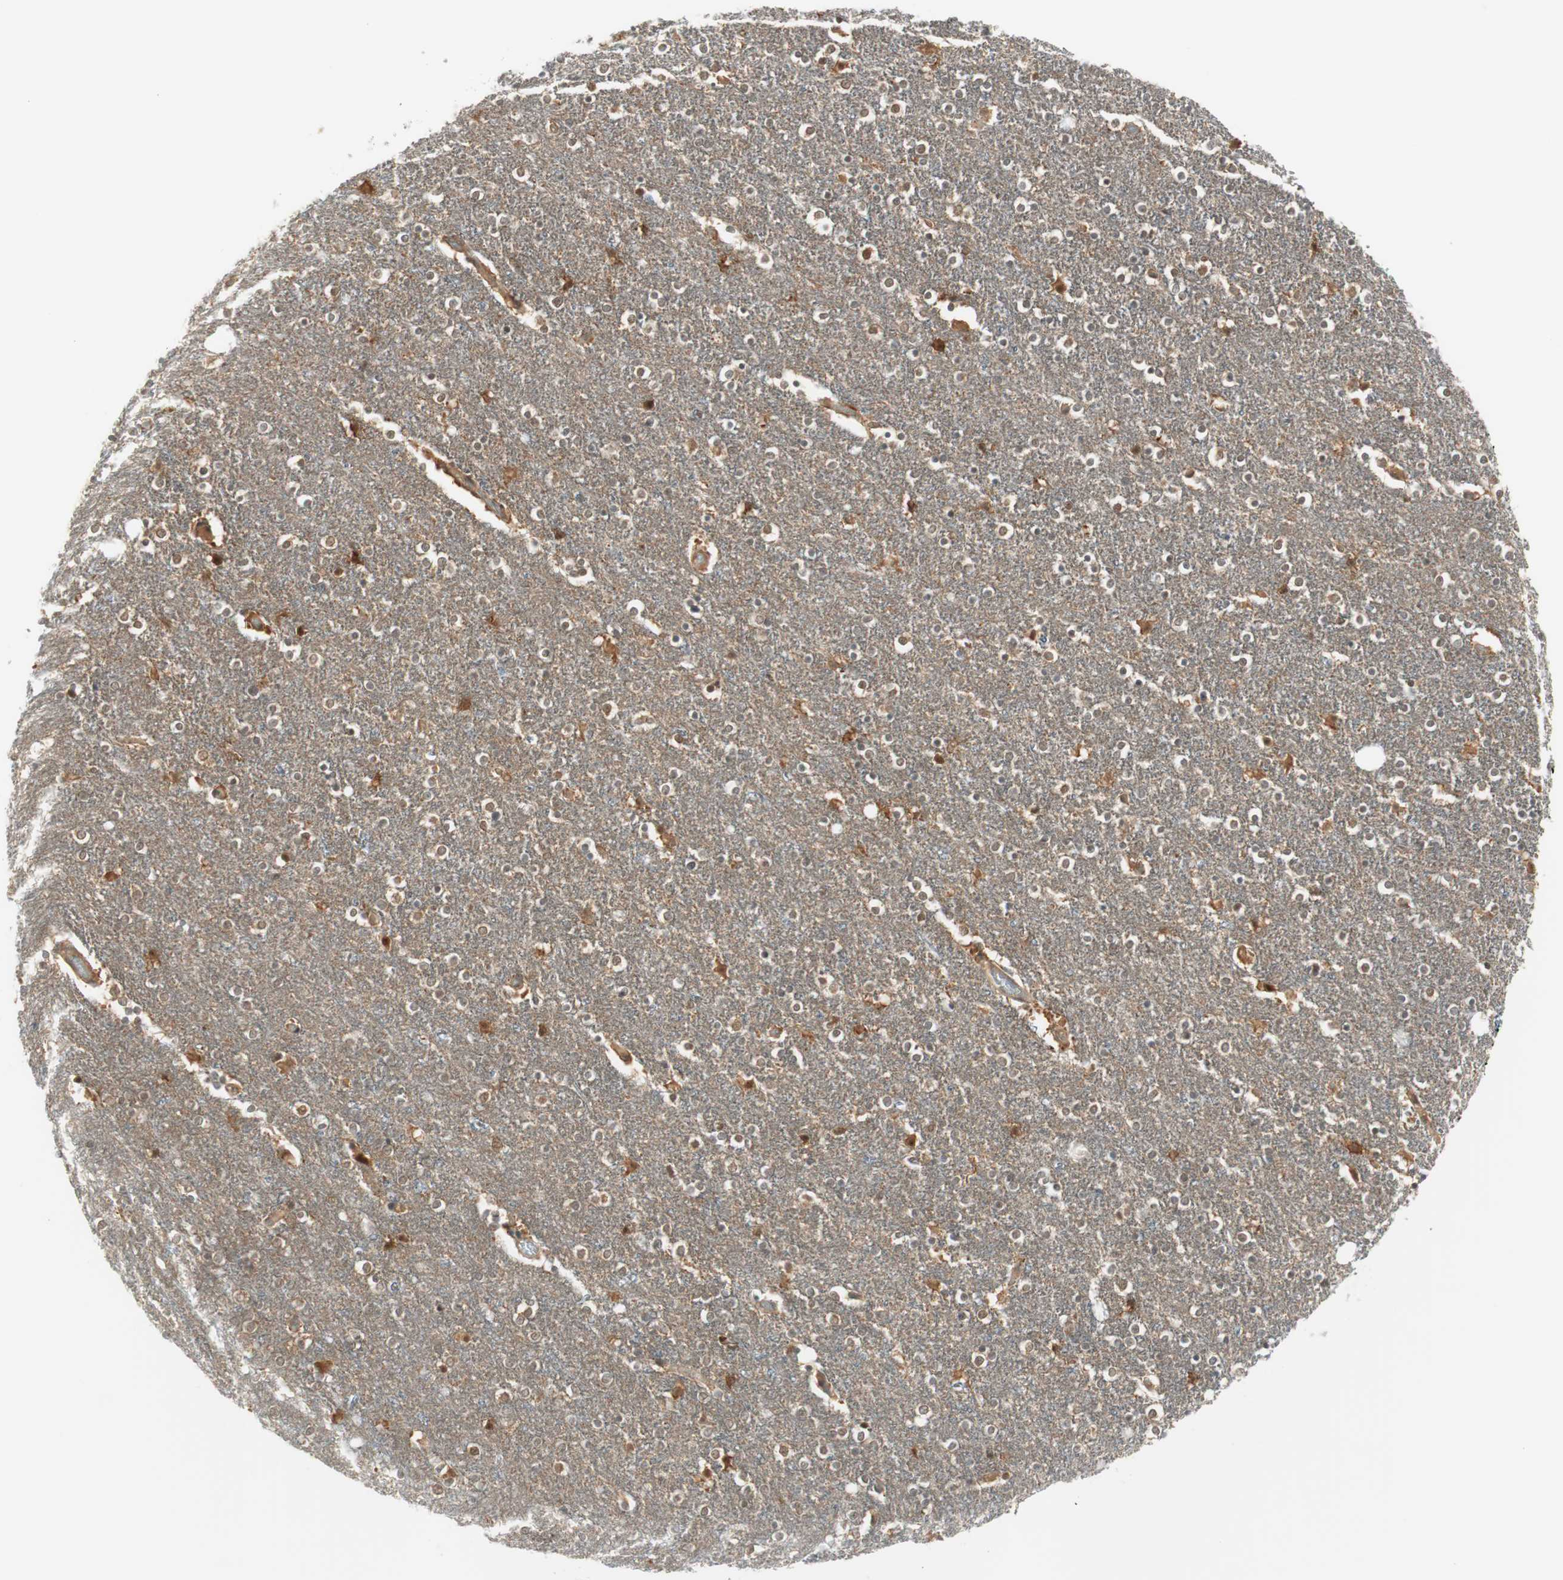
{"staining": {"intensity": "weak", "quantity": "<25%", "location": "cytoplasmic/membranous,nuclear"}, "tissue": "caudate", "cell_type": "Glial cells", "image_type": "normal", "snomed": [{"axis": "morphology", "description": "Normal tissue, NOS"}, {"axis": "topography", "description": "Lateral ventricle wall"}], "caption": "The immunohistochemistry (IHC) image has no significant staining in glial cells of caudate. (Brightfield microscopy of DAB immunohistochemistry (IHC) at high magnification).", "gene": "IPO5", "patient": {"sex": "female", "age": 54}}